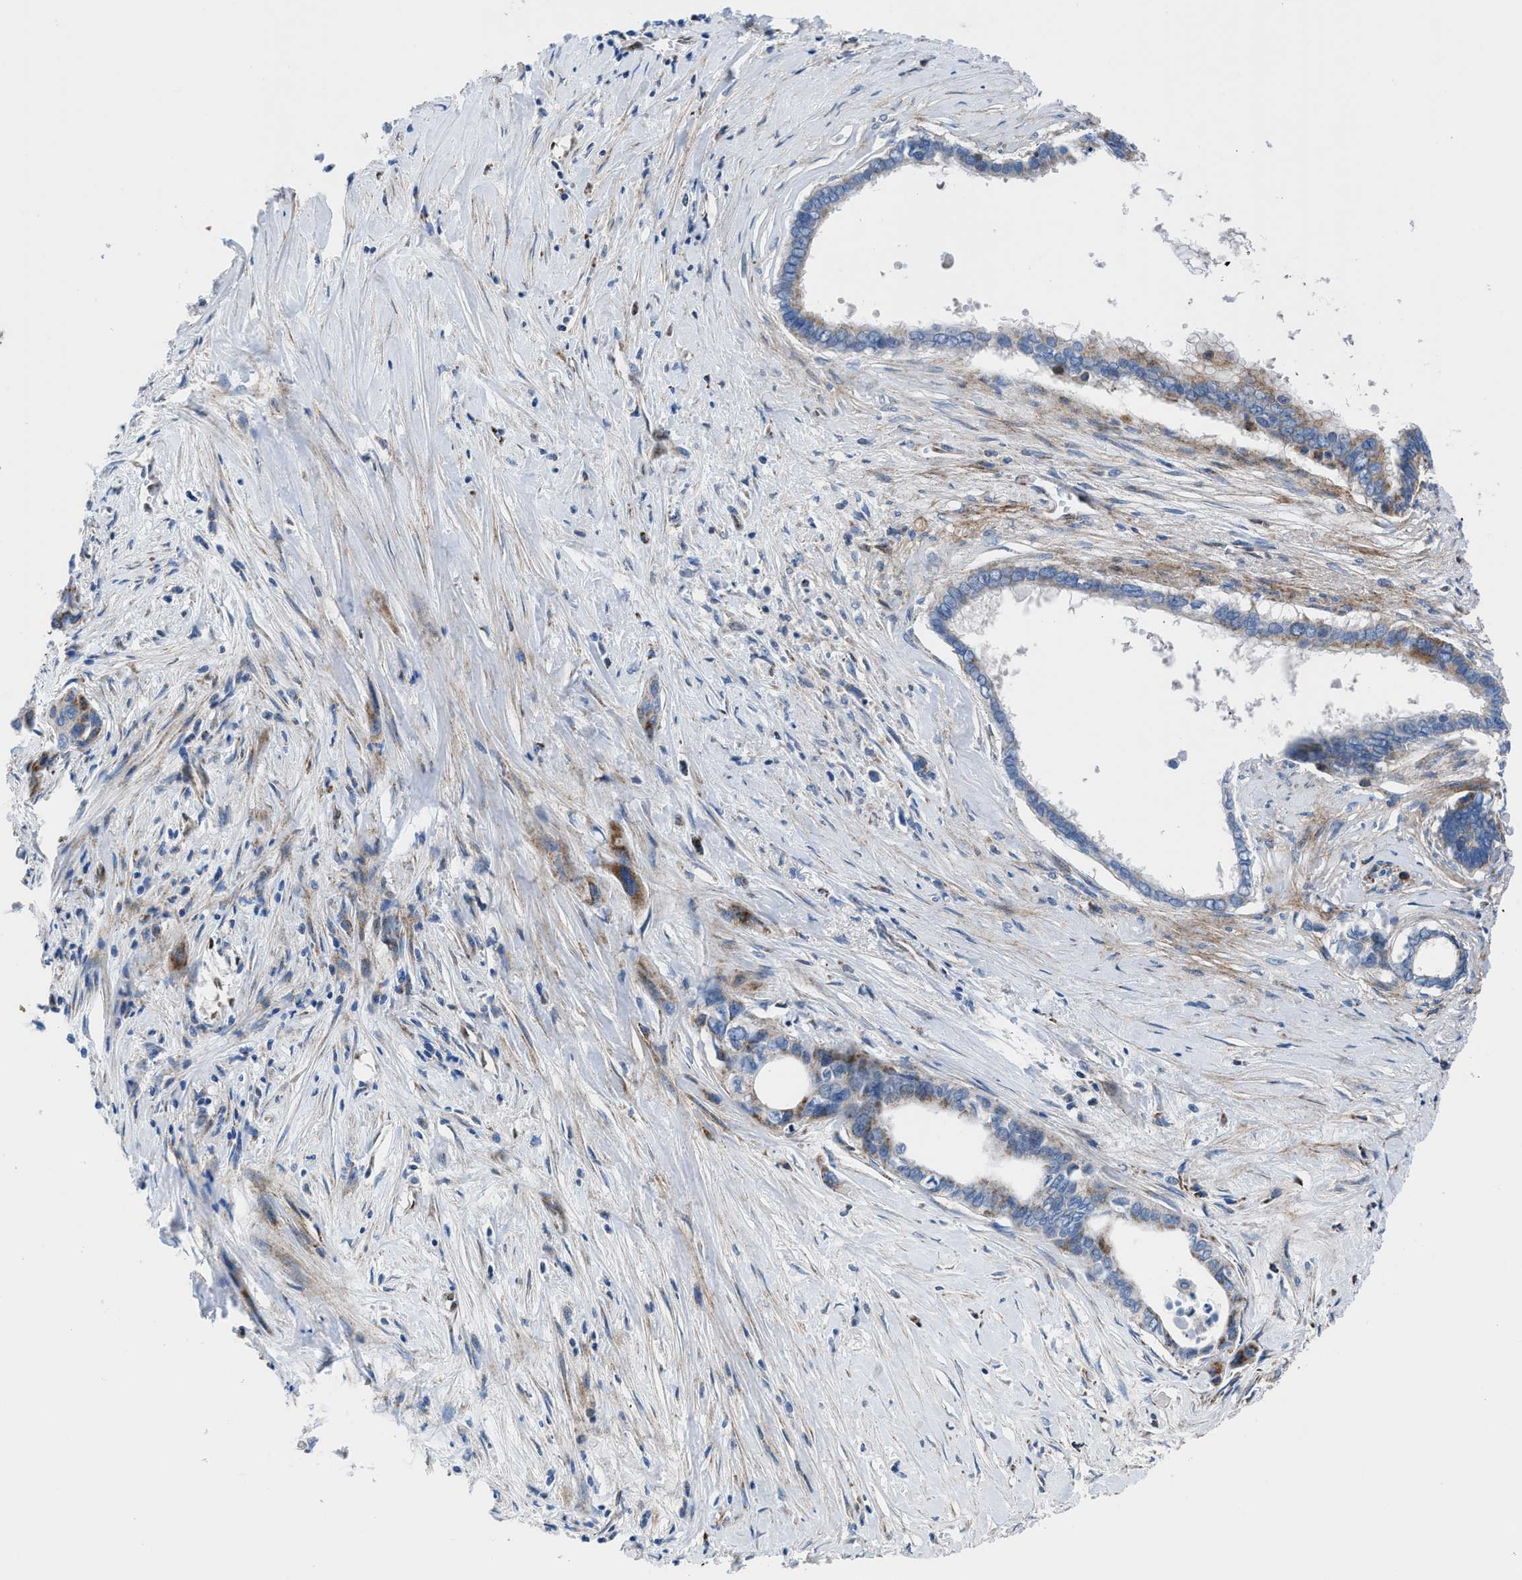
{"staining": {"intensity": "moderate", "quantity": "<25%", "location": "cytoplasmic/membranous"}, "tissue": "pancreatic cancer", "cell_type": "Tumor cells", "image_type": "cancer", "snomed": [{"axis": "morphology", "description": "Adenocarcinoma, NOS"}, {"axis": "topography", "description": "Pancreas"}], "caption": "Immunohistochemistry (IHC) photomicrograph of neoplastic tissue: human pancreatic adenocarcinoma stained using IHC shows low levels of moderate protein expression localized specifically in the cytoplasmic/membranous of tumor cells, appearing as a cytoplasmic/membranous brown color.", "gene": "LMO2", "patient": {"sex": "male", "age": 73}}